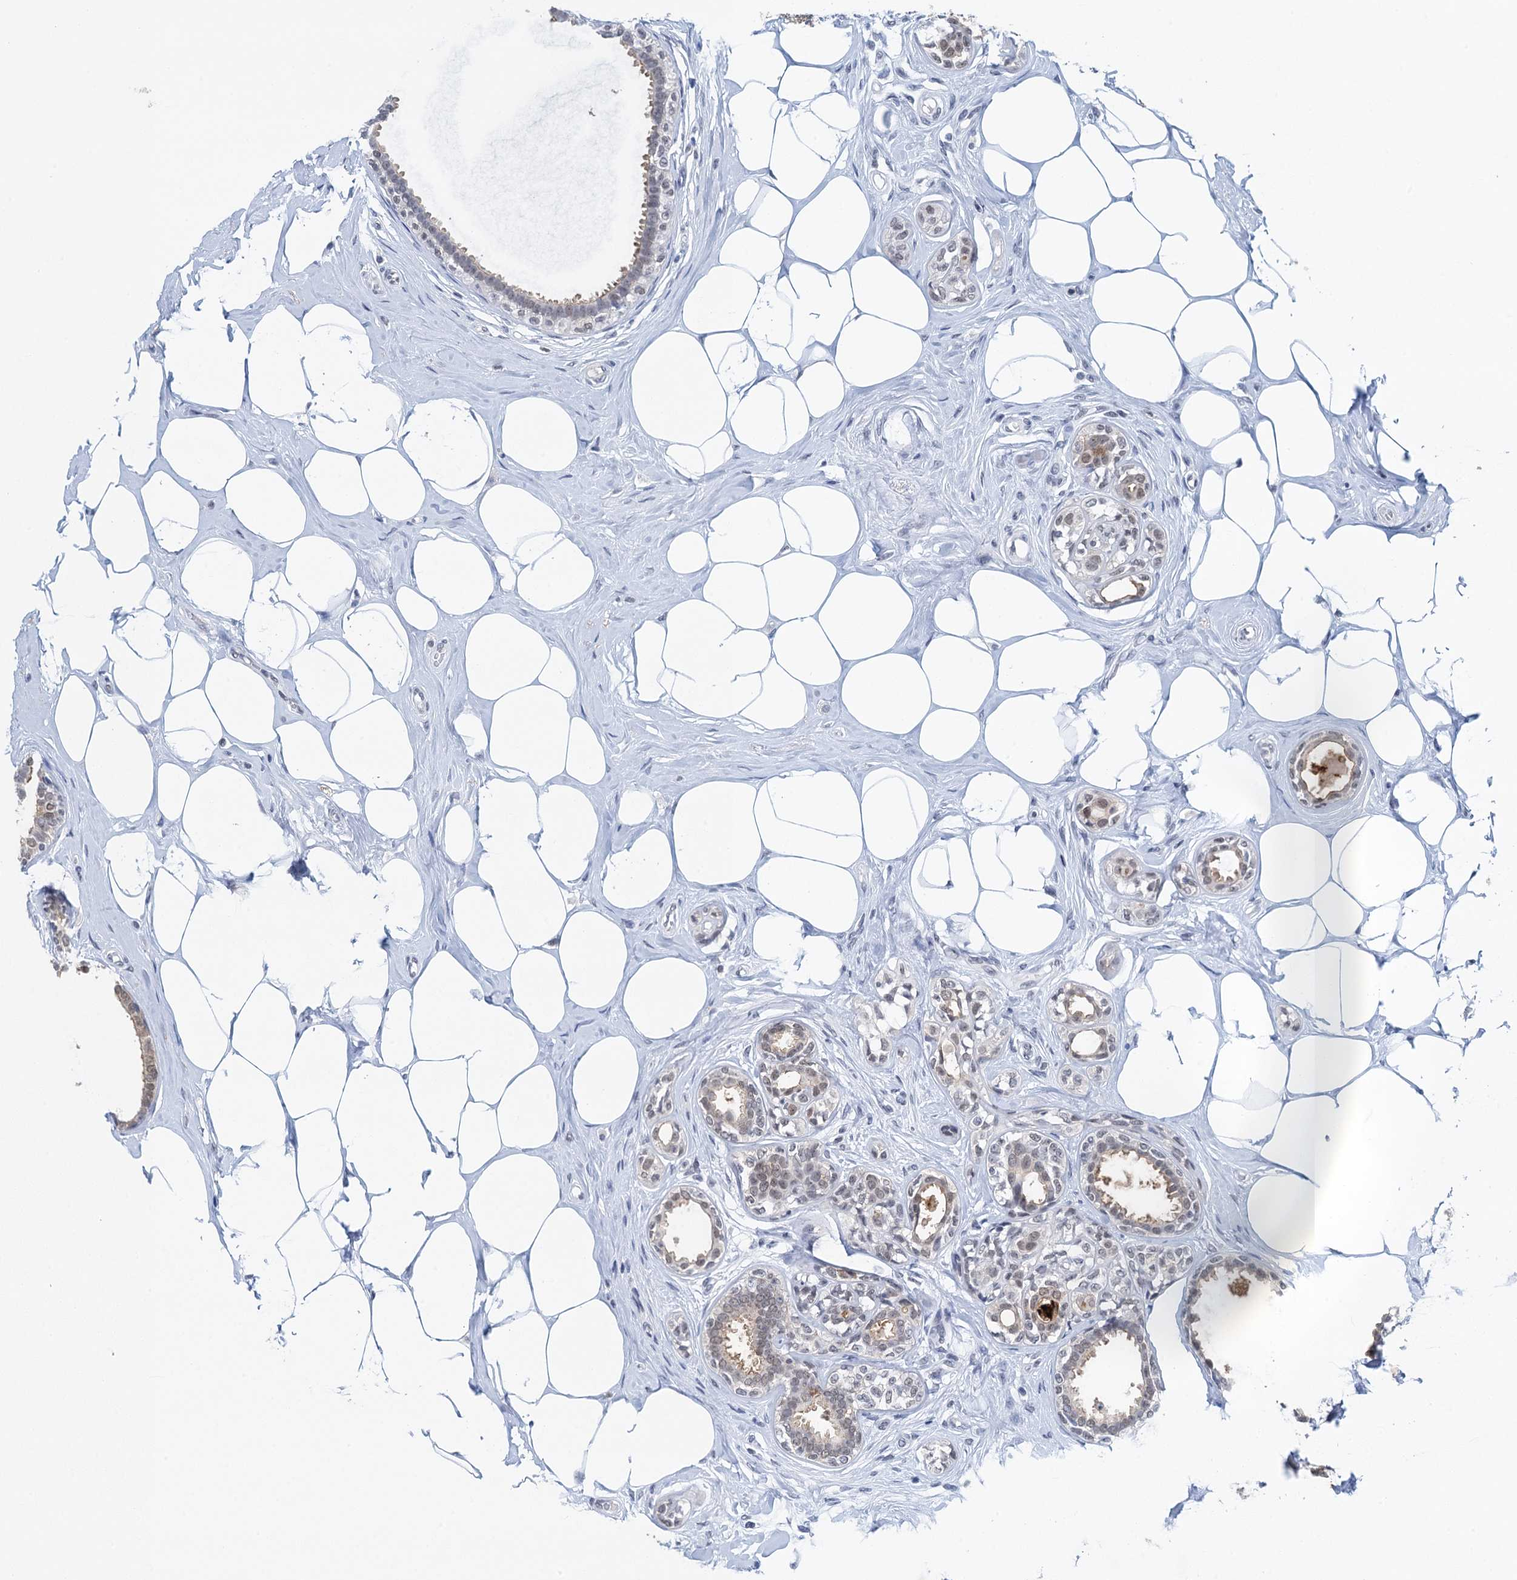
{"staining": {"intensity": "weak", "quantity": "25%-75%", "location": "cytoplasmic/membranous,nuclear"}, "tissue": "breast cancer", "cell_type": "Tumor cells", "image_type": "cancer", "snomed": [{"axis": "morphology", "description": "Lobular carcinoma"}, {"axis": "topography", "description": "Breast"}], "caption": "IHC photomicrograph of human breast cancer stained for a protein (brown), which shows low levels of weak cytoplasmic/membranous and nuclear staining in approximately 25%-75% of tumor cells.", "gene": "EPS8L1", "patient": {"sex": "female", "age": 51}}